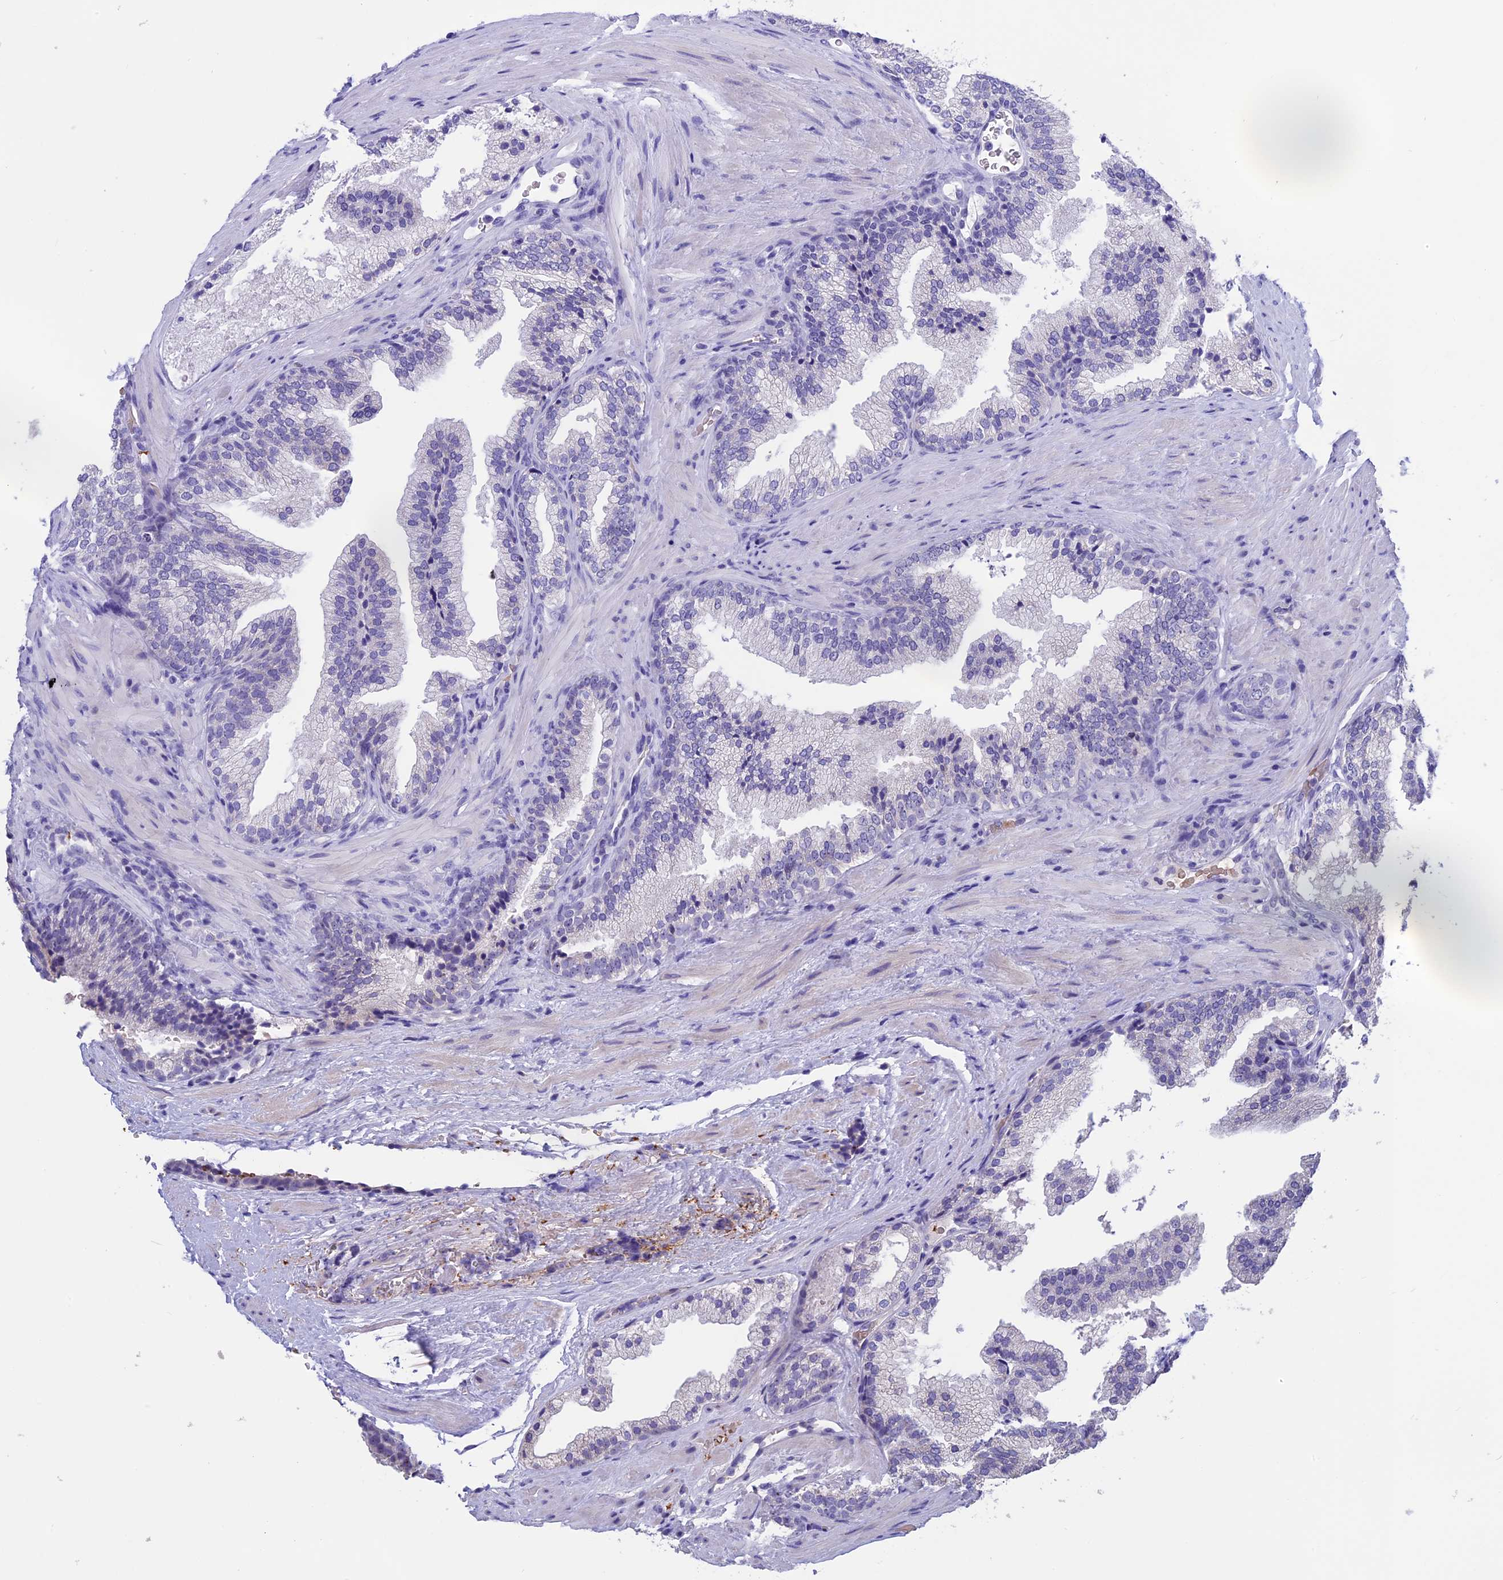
{"staining": {"intensity": "negative", "quantity": "none", "location": "none"}, "tissue": "prostate", "cell_type": "Glandular cells", "image_type": "normal", "snomed": [{"axis": "morphology", "description": "Normal tissue, NOS"}, {"axis": "topography", "description": "Prostate"}], "caption": "Glandular cells are negative for protein expression in normal human prostate. Brightfield microscopy of immunohistochemistry stained with DAB (brown) and hematoxylin (blue), captured at high magnification.", "gene": "KNOP1", "patient": {"sex": "male", "age": 76}}